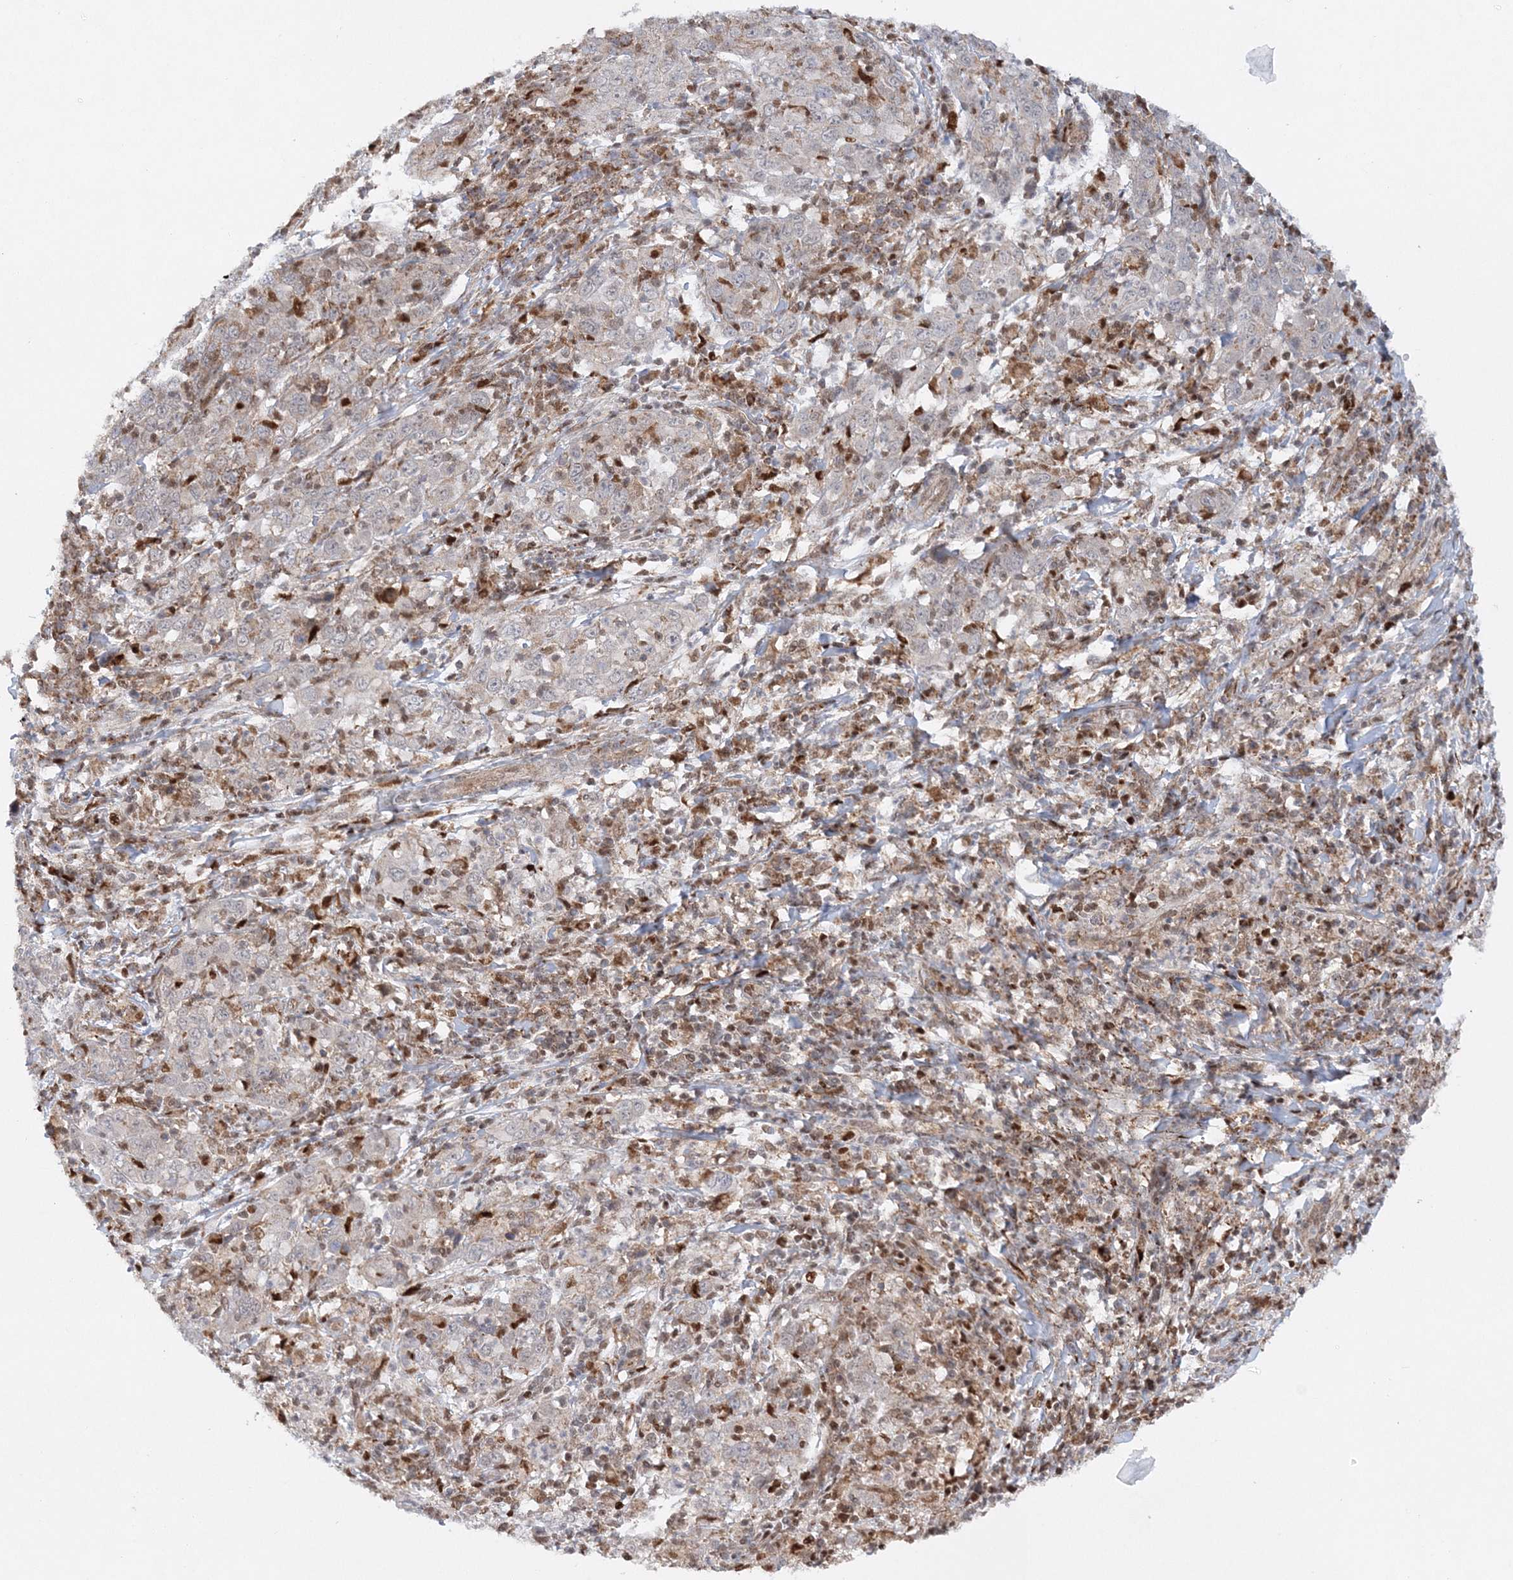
{"staining": {"intensity": "negative", "quantity": "none", "location": "none"}, "tissue": "cervical cancer", "cell_type": "Tumor cells", "image_type": "cancer", "snomed": [{"axis": "morphology", "description": "Squamous cell carcinoma, NOS"}, {"axis": "topography", "description": "Cervix"}], "caption": "An IHC micrograph of cervical squamous cell carcinoma is shown. There is no staining in tumor cells of cervical squamous cell carcinoma. The staining was performed using DAB (3,3'-diaminobenzidine) to visualize the protein expression in brown, while the nuclei were stained in blue with hematoxylin (Magnification: 20x).", "gene": "RAB11FIP2", "patient": {"sex": "female", "age": 46}}